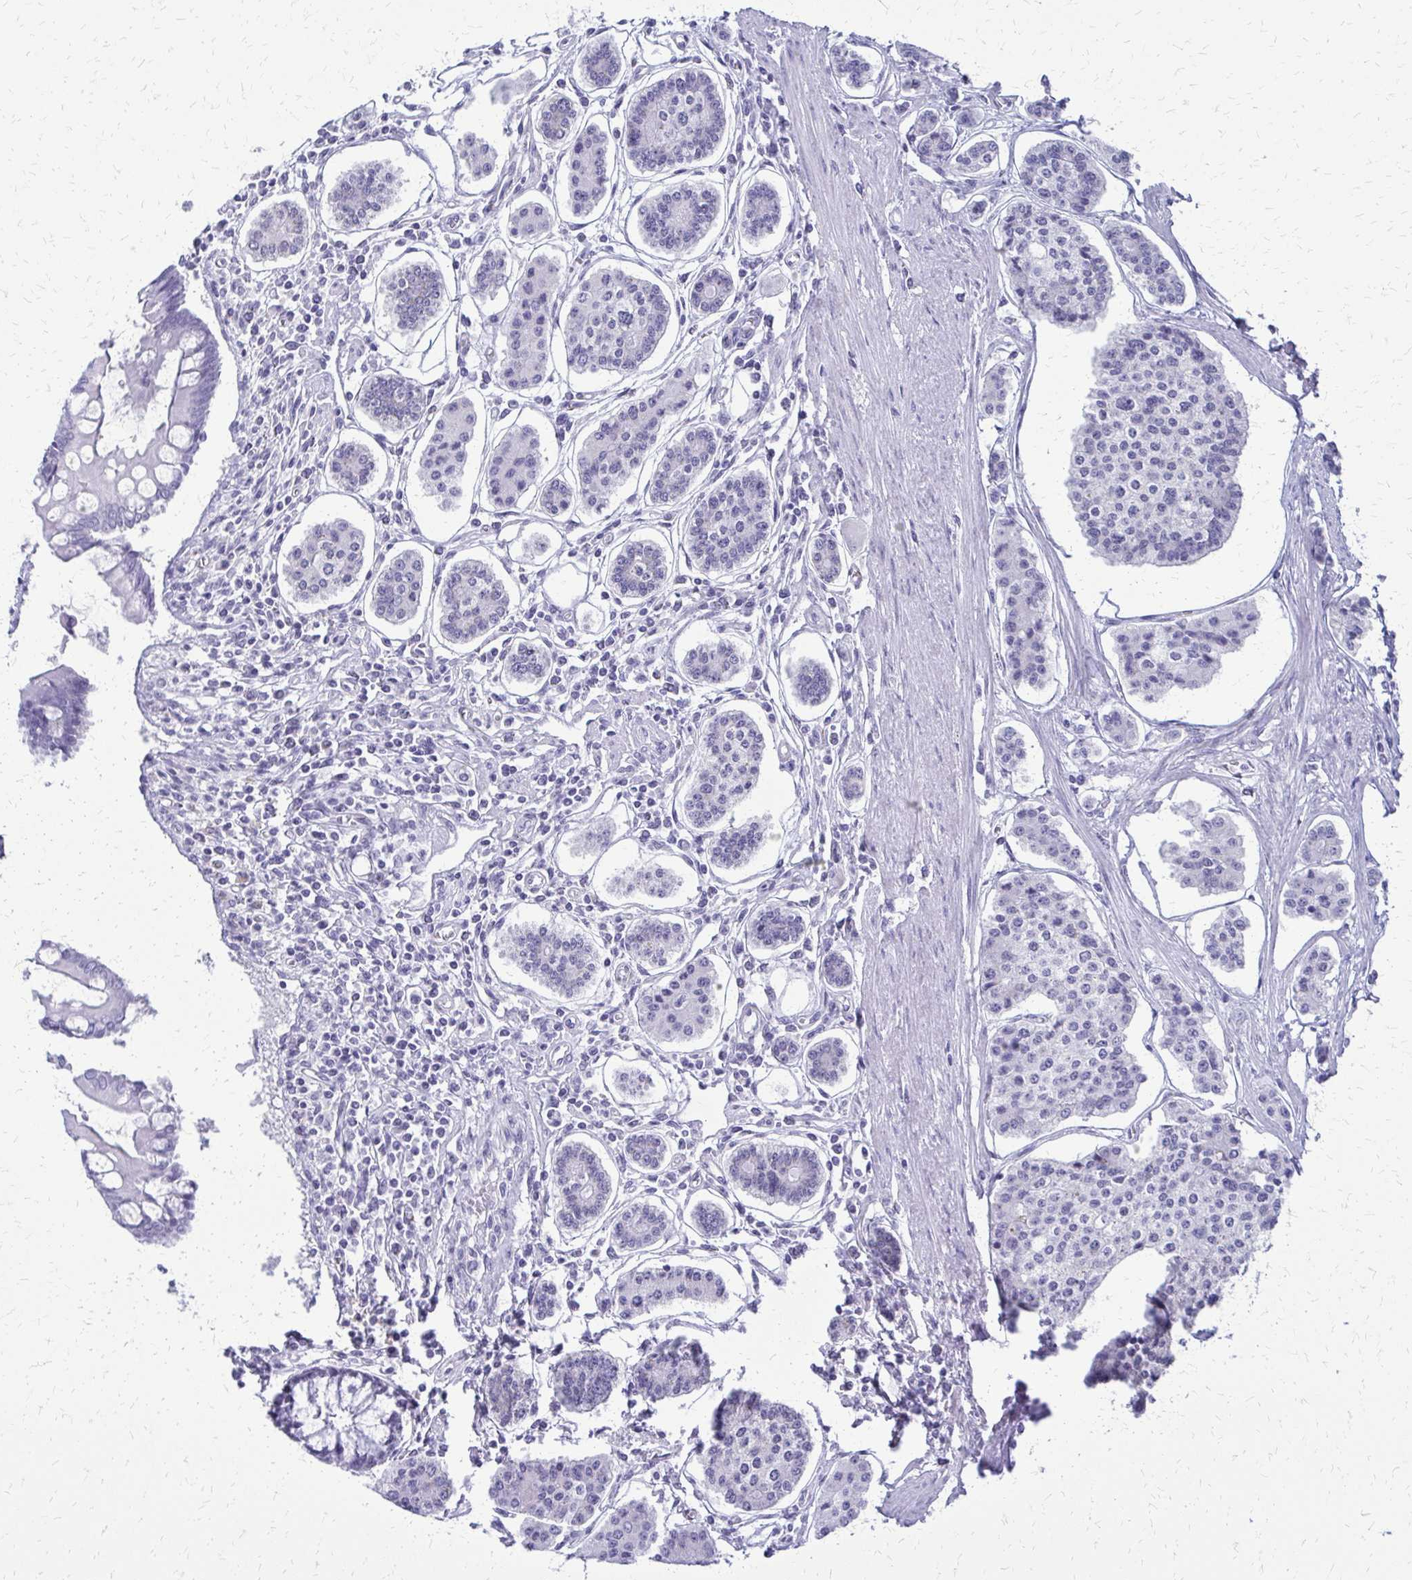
{"staining": {"intensity": "negative", "quantity": "none", "location": "none"}, "tissue": "carcinoid", "cell_type": "Tumor cells", "image_type": "cancer", "snomed": [{"axis": "morphology", "description": "Carcinoid, malignant, NOS"}, {"axis": "topography", "description": "Small intestine"}], "caption": "High magnification brightfield microscopy of malignant carcinoid stained with DAB (3,3'-diaminobenzidine) (brown) and counterstained with hematoxylin (blue): tumor cells show no significant expression.", "gene": "FAM162B", "patient": {"sex": "female", "age": 65}}